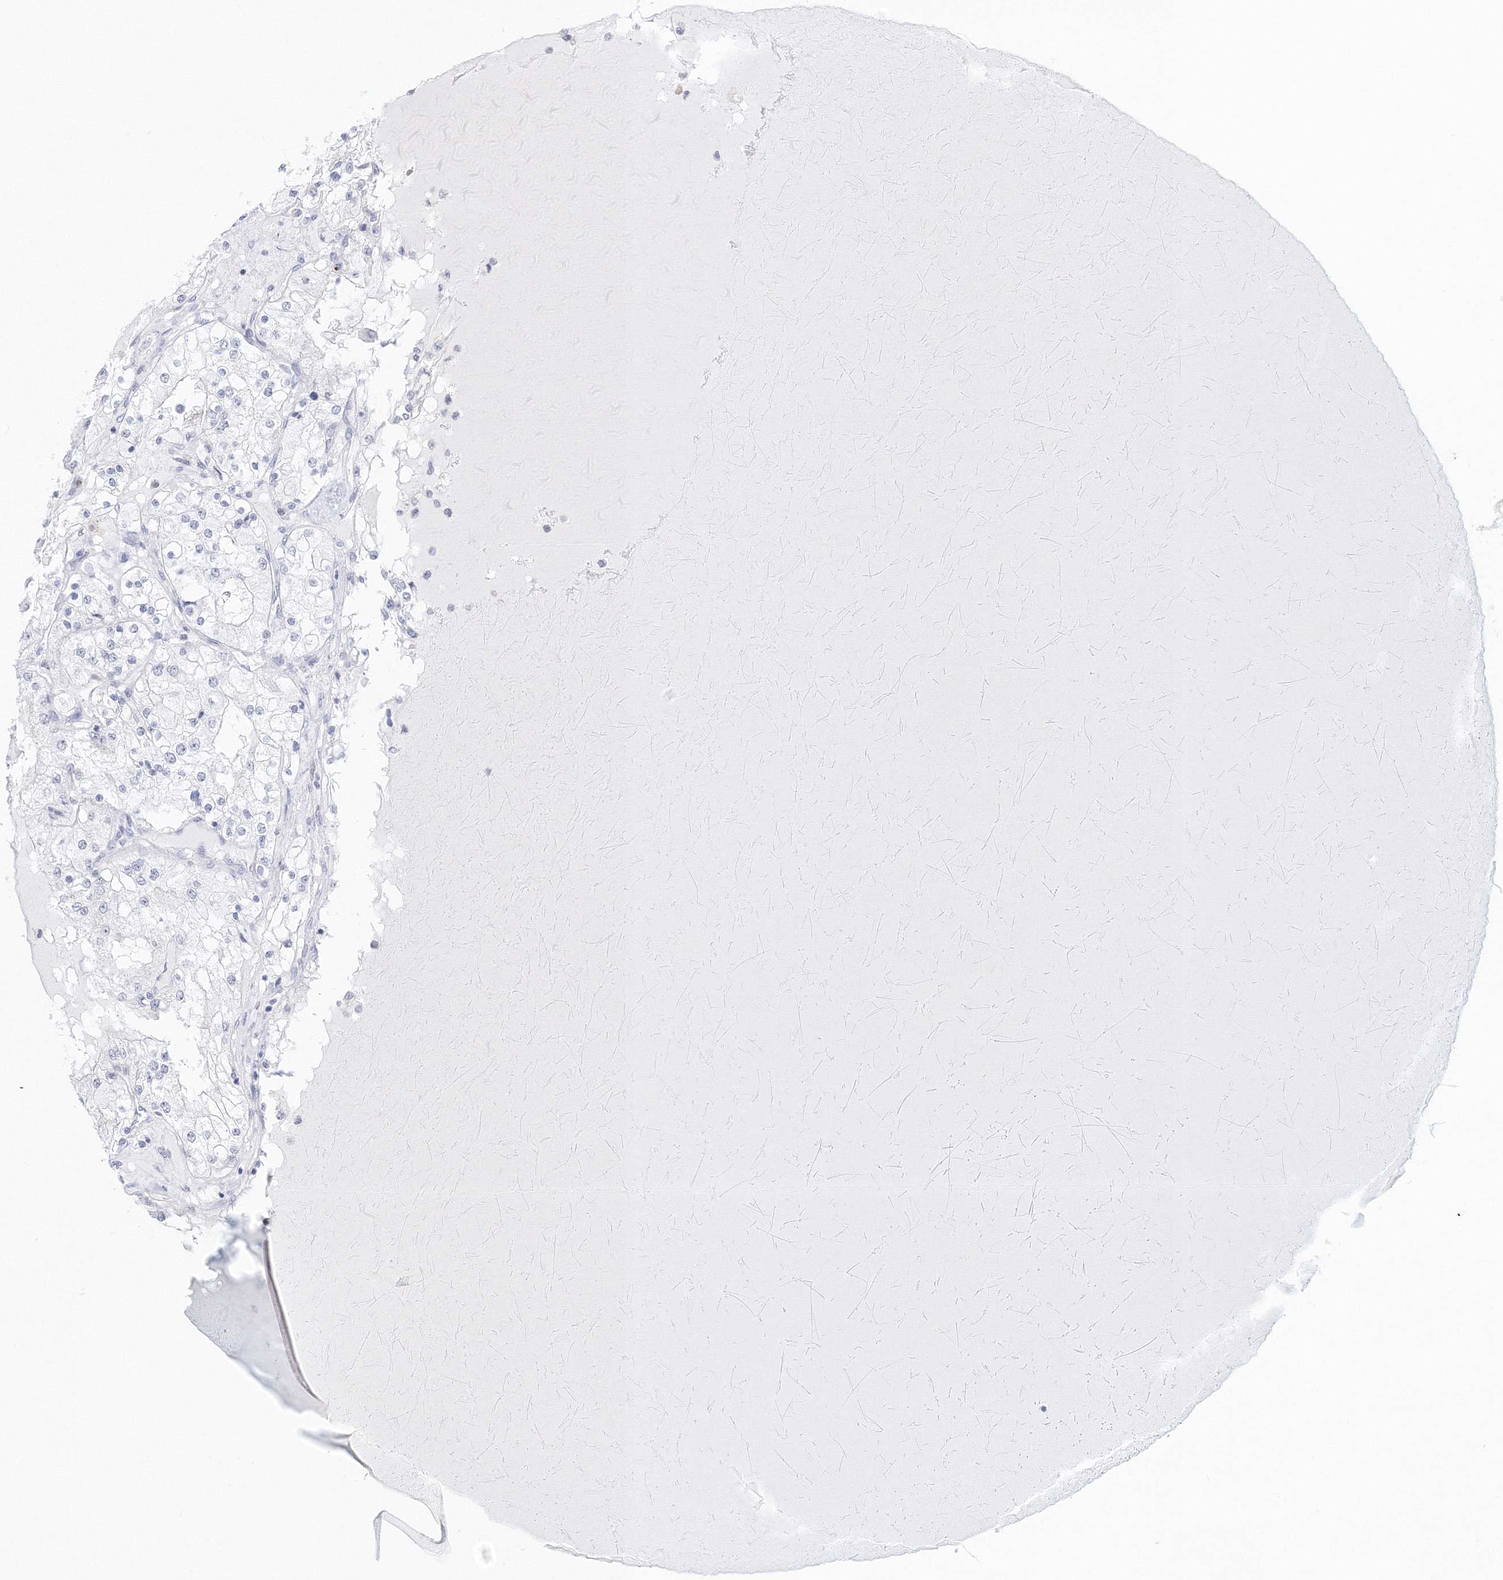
{"staining": {"intensity": "negative", "quantity": "none", "location": "none"}, "tissue": "renal cancer", "cell_type": "Tumor cells", "image_type": "cancer", "snomed": [{"axis": "morphology", "description": "Adenocarcinoma, NOS"}, {"axis": "topography", "description": "Kidney"}], "caption": "Adenocarcinoma (renal) was stained to show a protein in brown. There is no significant expression in tumor cells.", "gene": "VSIG1", "patient": {"sex": "male", "age": 68}}